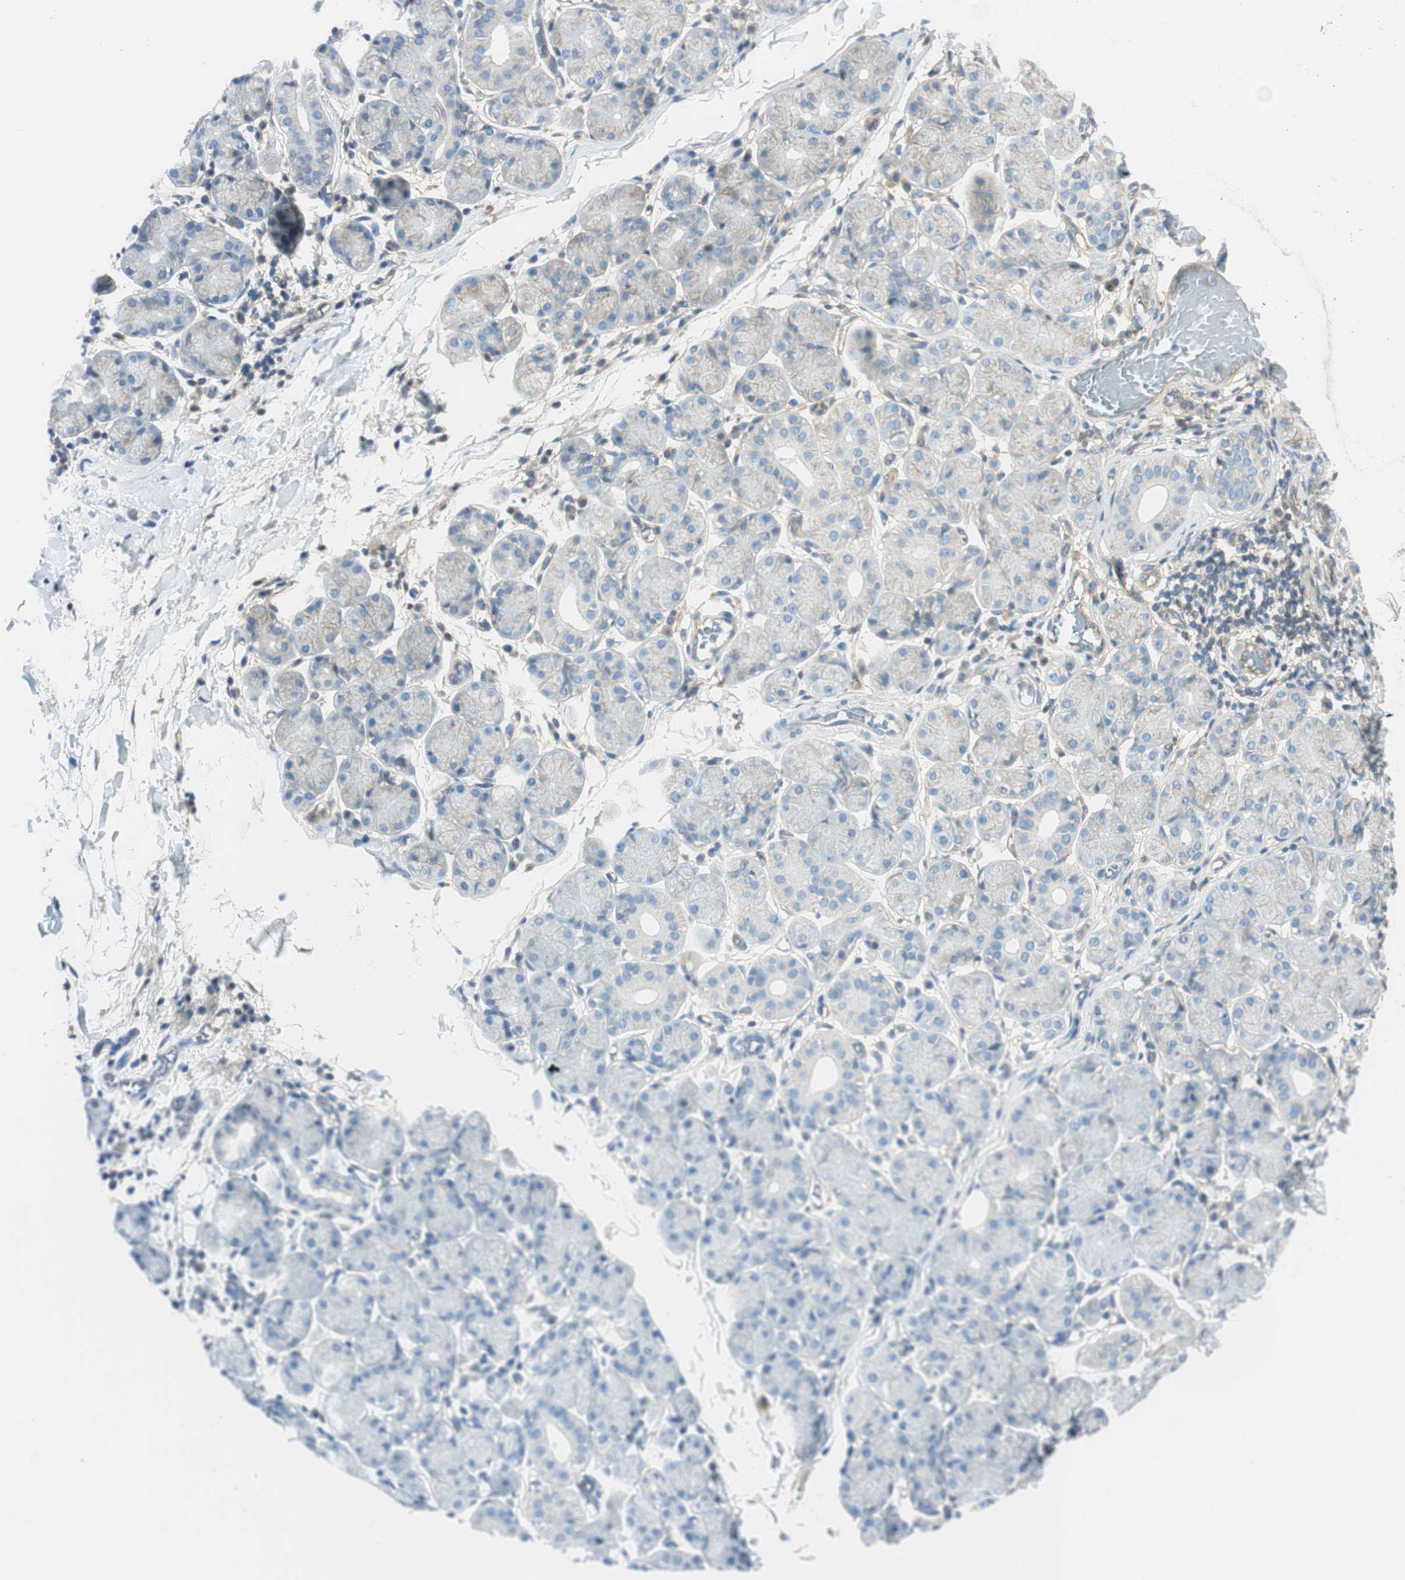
{"staining": {"intensity": "weak", "quantity": "<25%", "location": "cytoplasmic/membranous"}, "tissue": "salivary gland", "cell_type": "Glandular cells", "image_type": "normal", "snomed": [{"axis": "morphology", "description": "Normal tissue, NOS"}, {"axis": "topography", "description": "Salivary gland"}], "caption": "Histopathology image shows no significant protein positivity in glandular cells of unremarkable salivary gland.", "gene": "BTN3A3", "patient": {"sex": "female", "age": 24}}